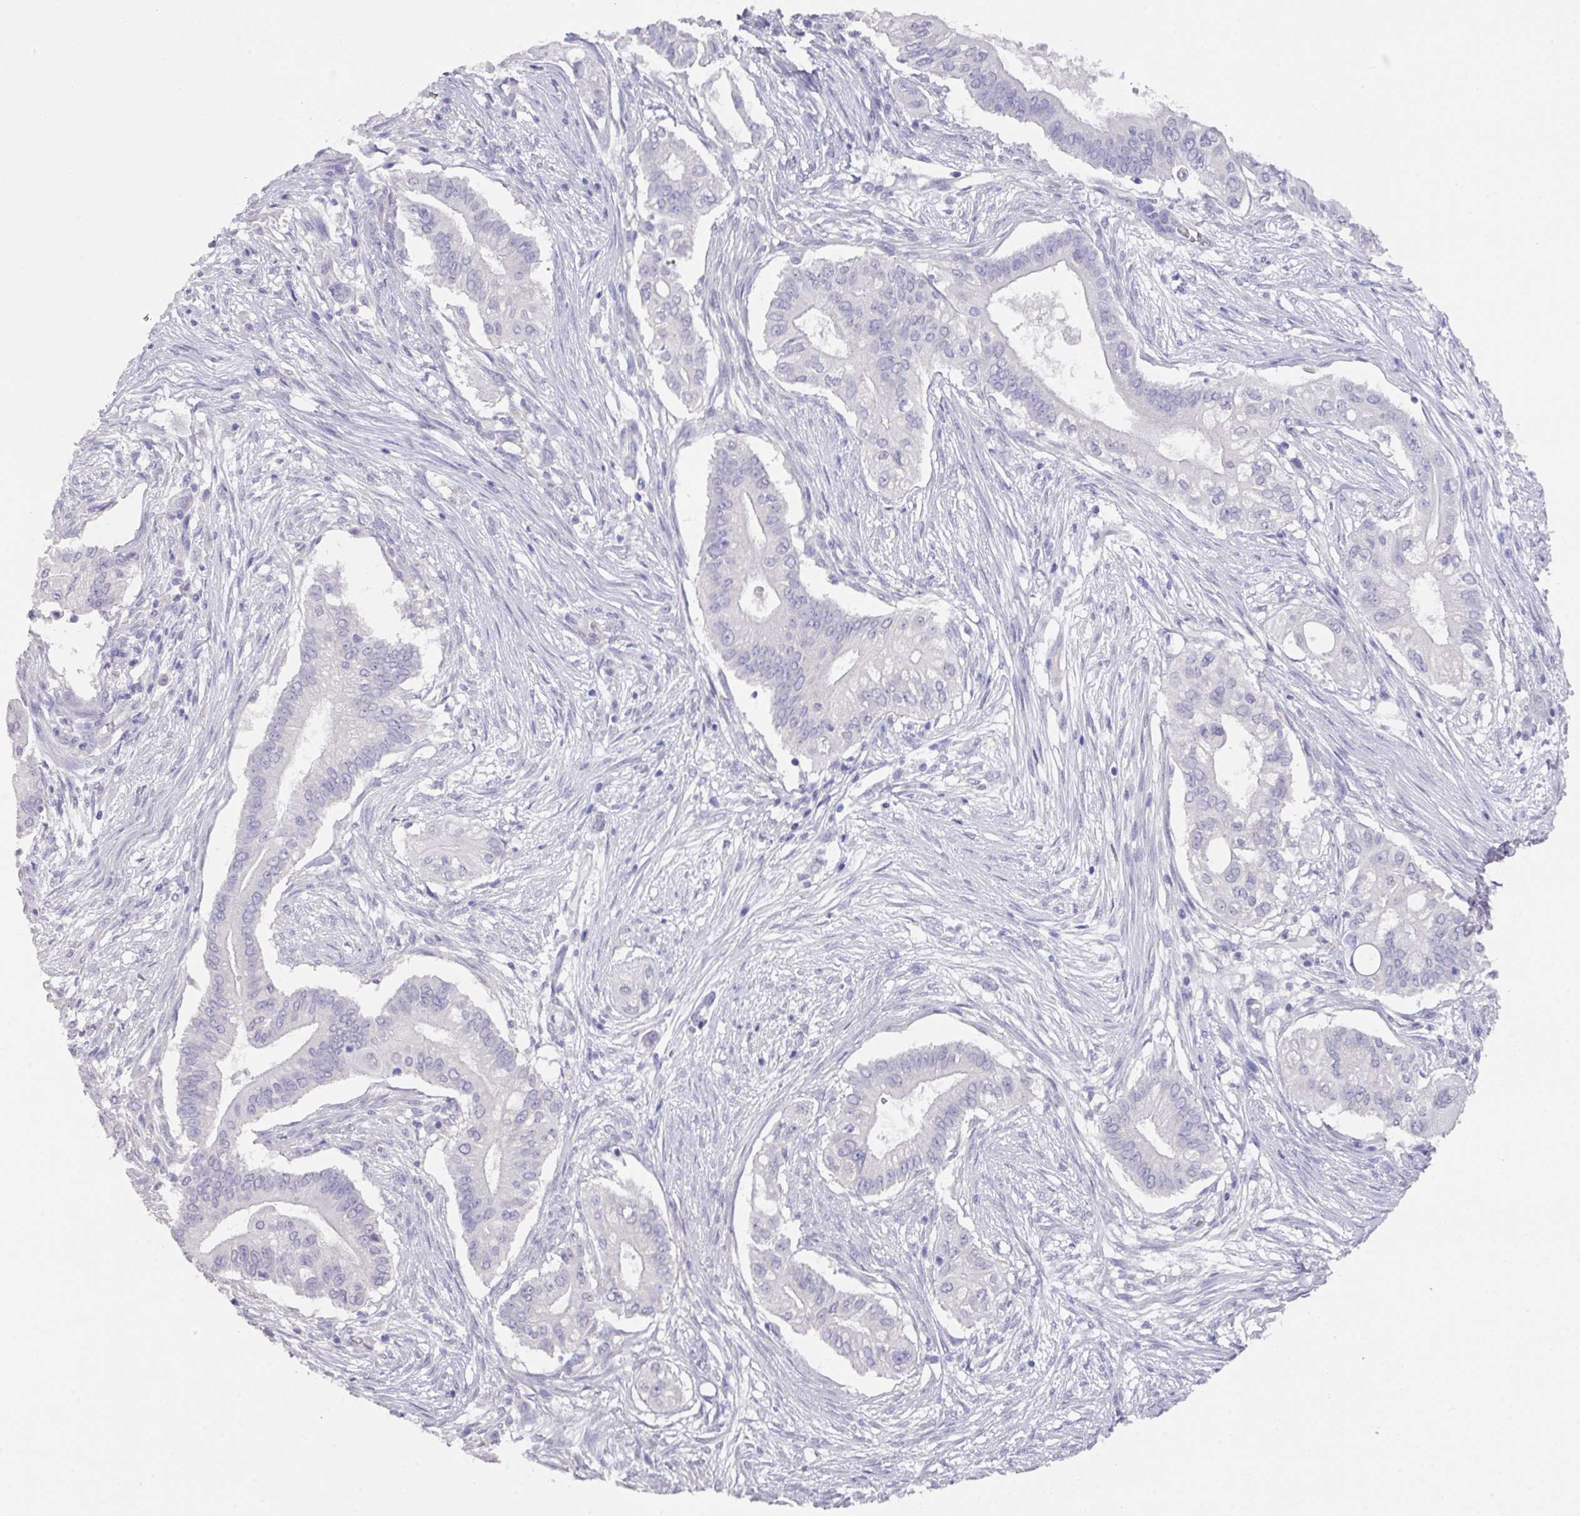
{"staining": {"intensity": "negative", "quantity": "none", "location": "none"}, "tissue": "pancreatic cancer", "cell_type": "Tumor cells", "image_type": "cancer", "snomed": [{"axis": "morphology", "description": "Adenocarcinoma, NOS"}, {"axis": "topography", "description": "Pancreas"}], "caption": "This is a histopathology image of immunohistochemistry staining of pancreatic cancer (adenocarcinoma), which shows no expression in tumor cells.", "gene": "DAZL", "patient": {"sex": "female", "age": 68}}